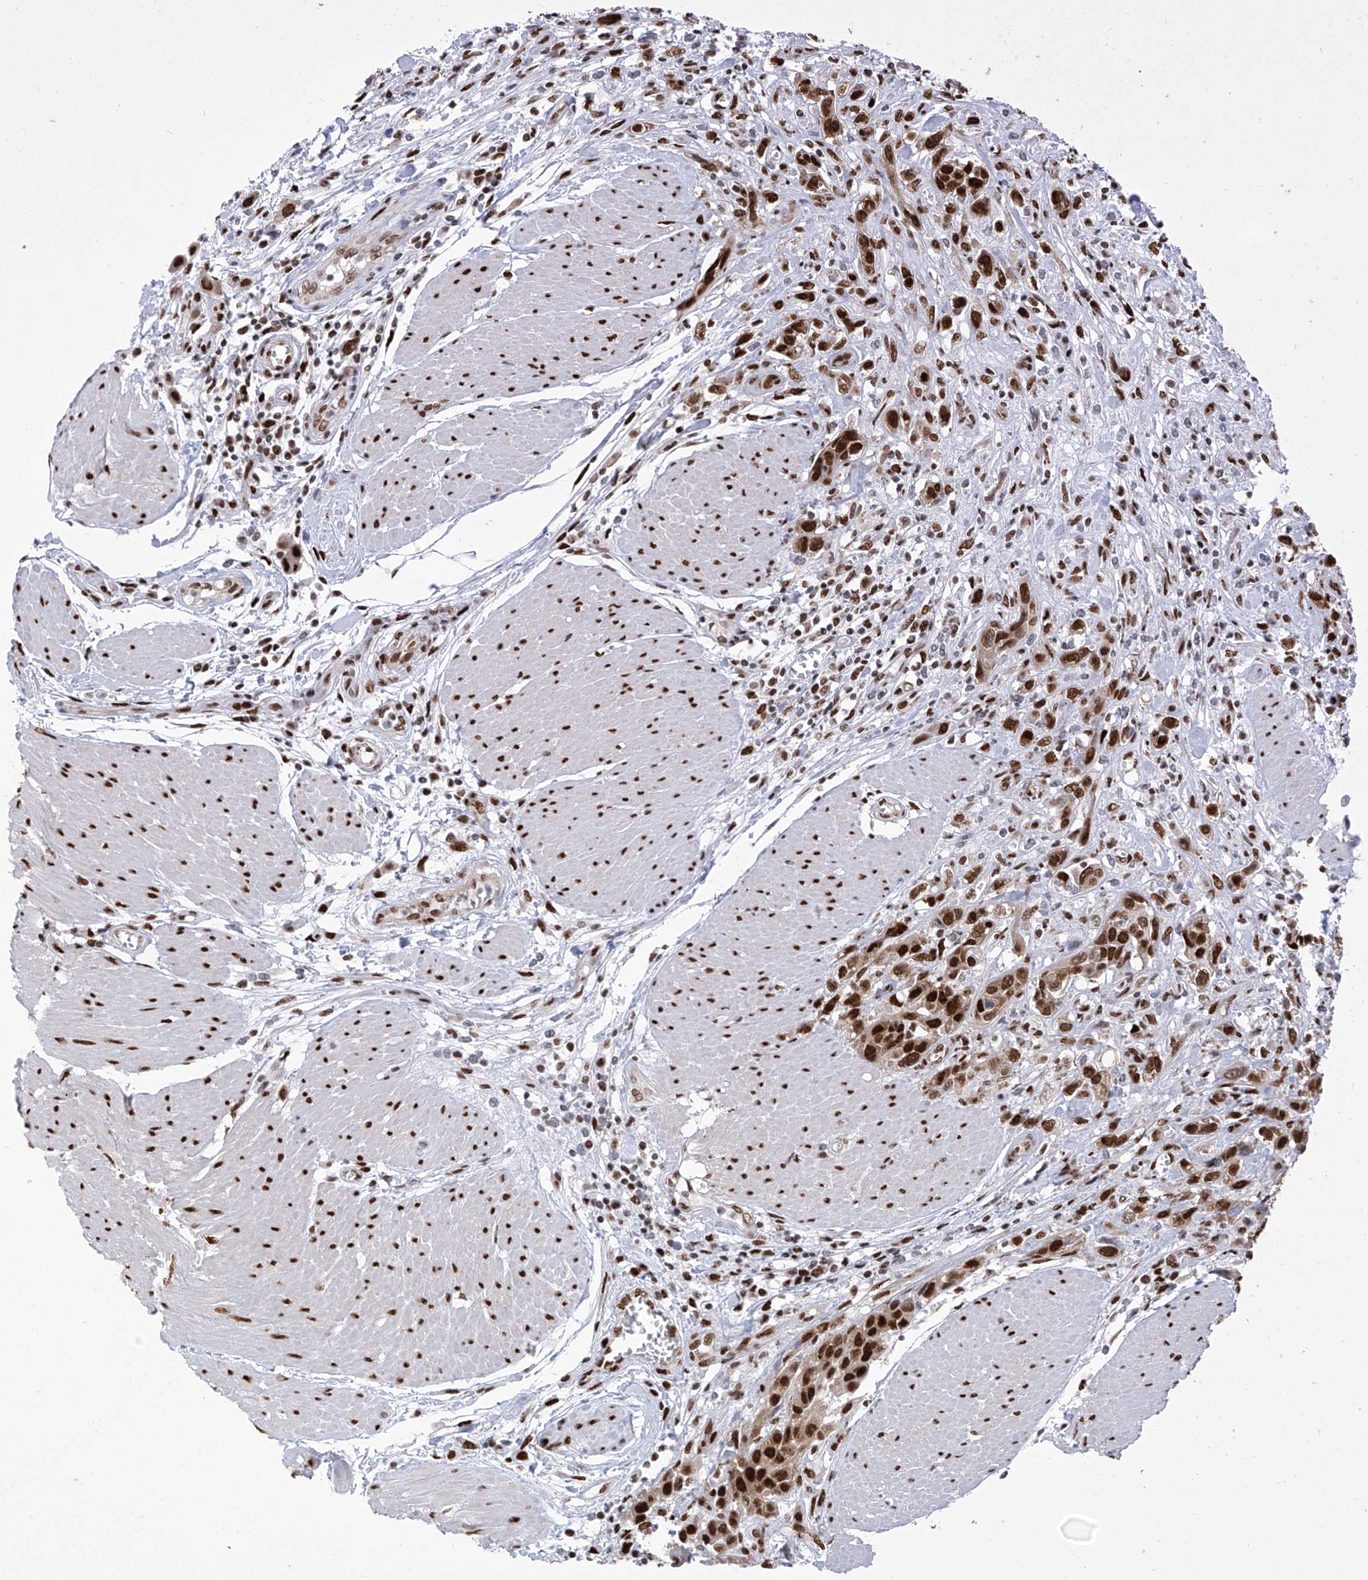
{"staining": {"intensity": "strong", "quantity": ">75%", "location": "nuclear"}, "tissue": "urothelial cancer", "cell_type": "Tumor cells", "image_type": "cancer", "snomed": [{"axis": "morphology", "description": "Urothelial carcinoma, High grade"}, {"axis": "topography", "description": "Urinary bladder"}], "caption": "Protein expression analysis of urothelial cancer shows strong nuclear positivity in approximately >75% of tumor cells. (DAB (3,3'-diaminobenzidine) IHC, brown staining for protein, blue staining for nuclei).", "gene": "KHSRP", "patient": {"sex": "male", "age": 50}}